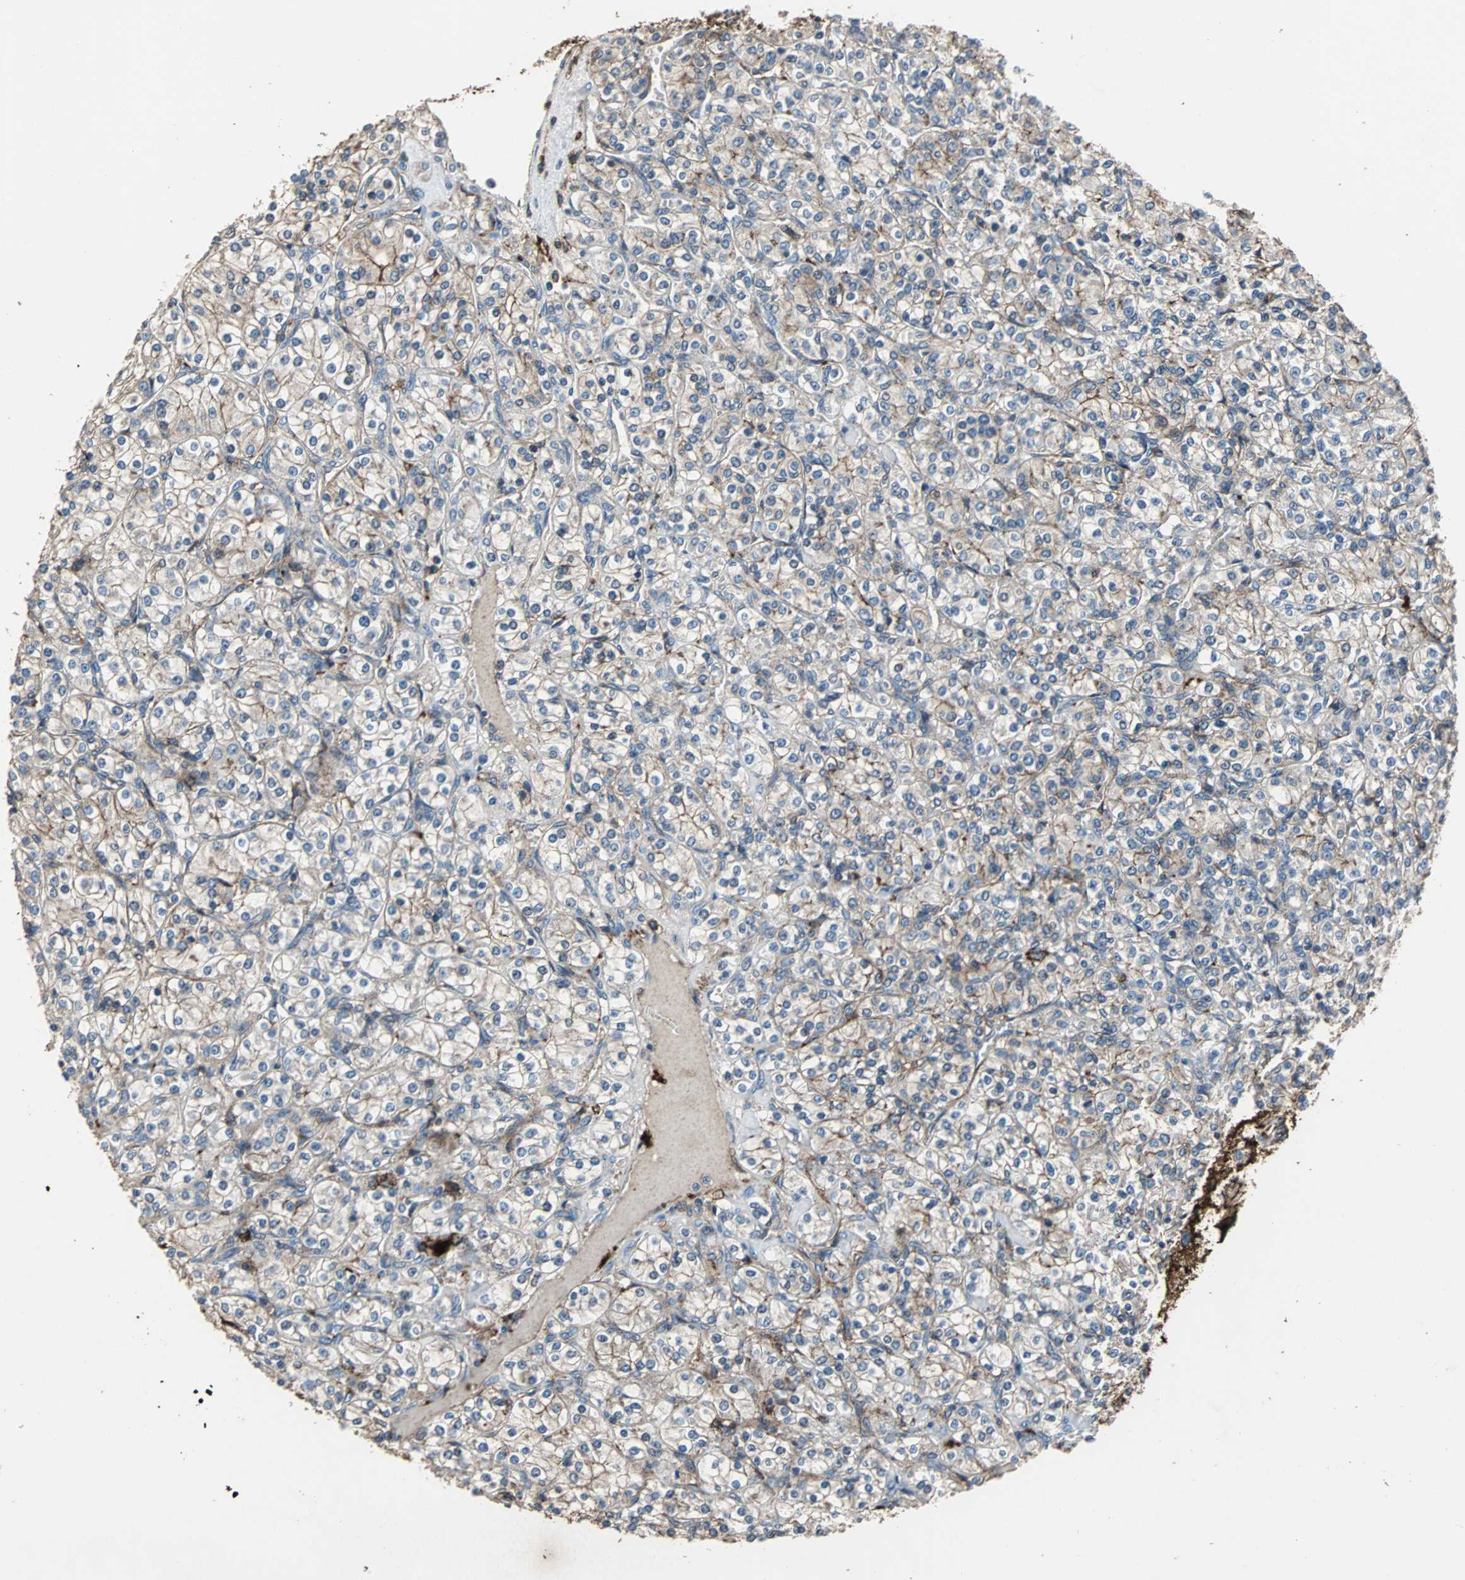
{"staining": {"intensity": "weak", "quantity": ">75%", "location": "cytoplasmic/membranous"}, "tissue": "renal cancer", "cell_type": "Tumor cells", "image_type": "cancer", "snomed": [{"axis": "morphology", "description": "Adenocarcinoma, NOS"}, {"axis": "topography", "description": "Kidney"}], "caption": "Adenocarcinoma (renal) stained with a brown dye shows weak cytoplasmic/membranous positive positivity in approximately >75% of tumor cells.", "gene": "F11R", "patient": {"sex": "male", "age": 77}}